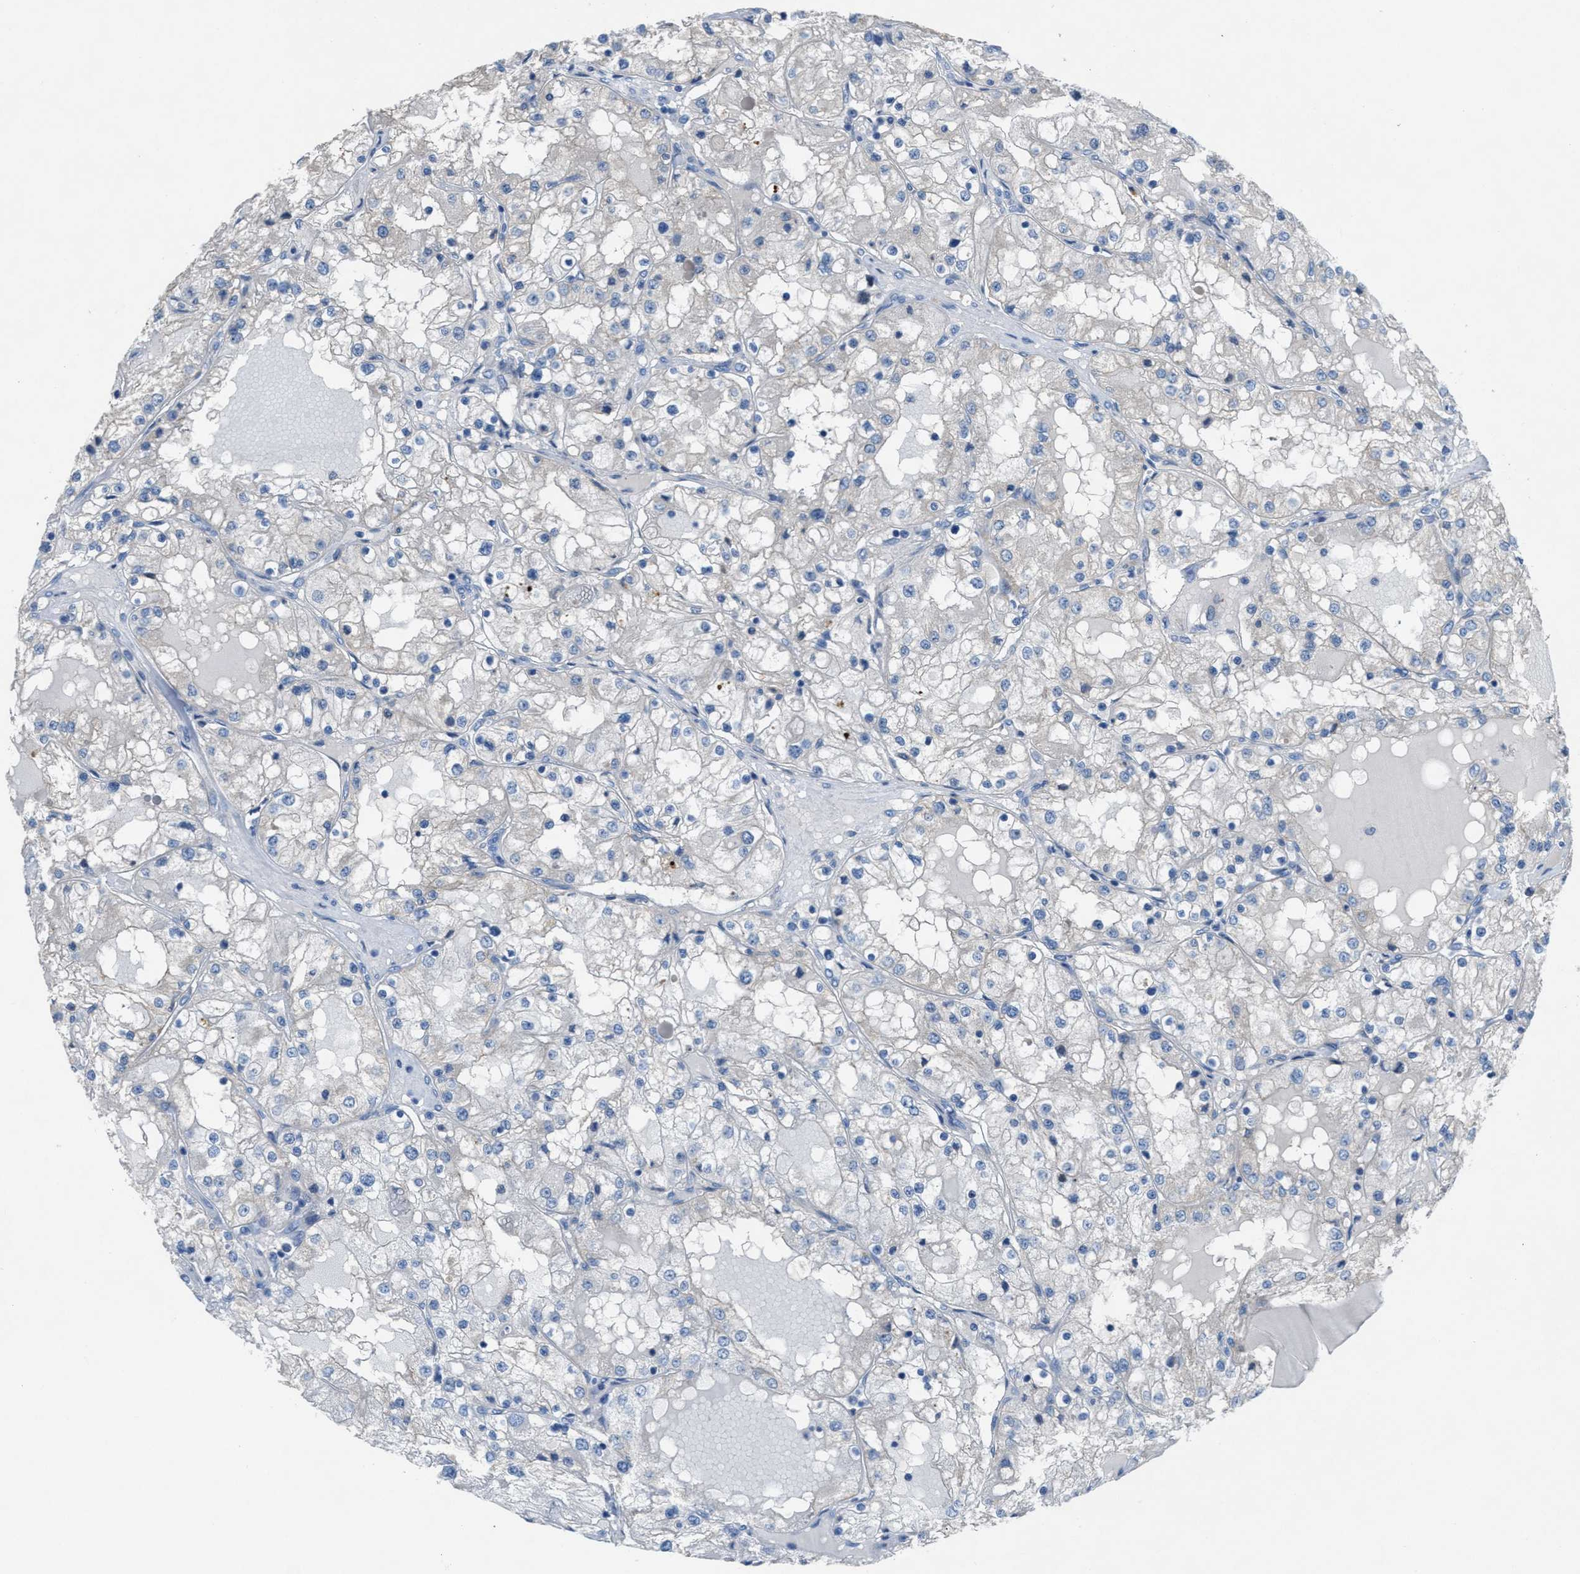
{"staining": {"intensity": "negative", "quantity": "none", "location": "none"}, "tissue": "renal cancer", "cell_type": "Tumor cells", "image_type": "cancer", "snomed": [{"axis": "morphology", "description": "Adenocarcinoma, NOS"}, {"axis": "topography", "description": "Kidney"}], "caption": "Immunohistochemical staining of adenocarcinoma (renal) reveals no significant expression in tumor cells.", "gene": "UBA5", "patient": {"sex": "male", "age": 68}}